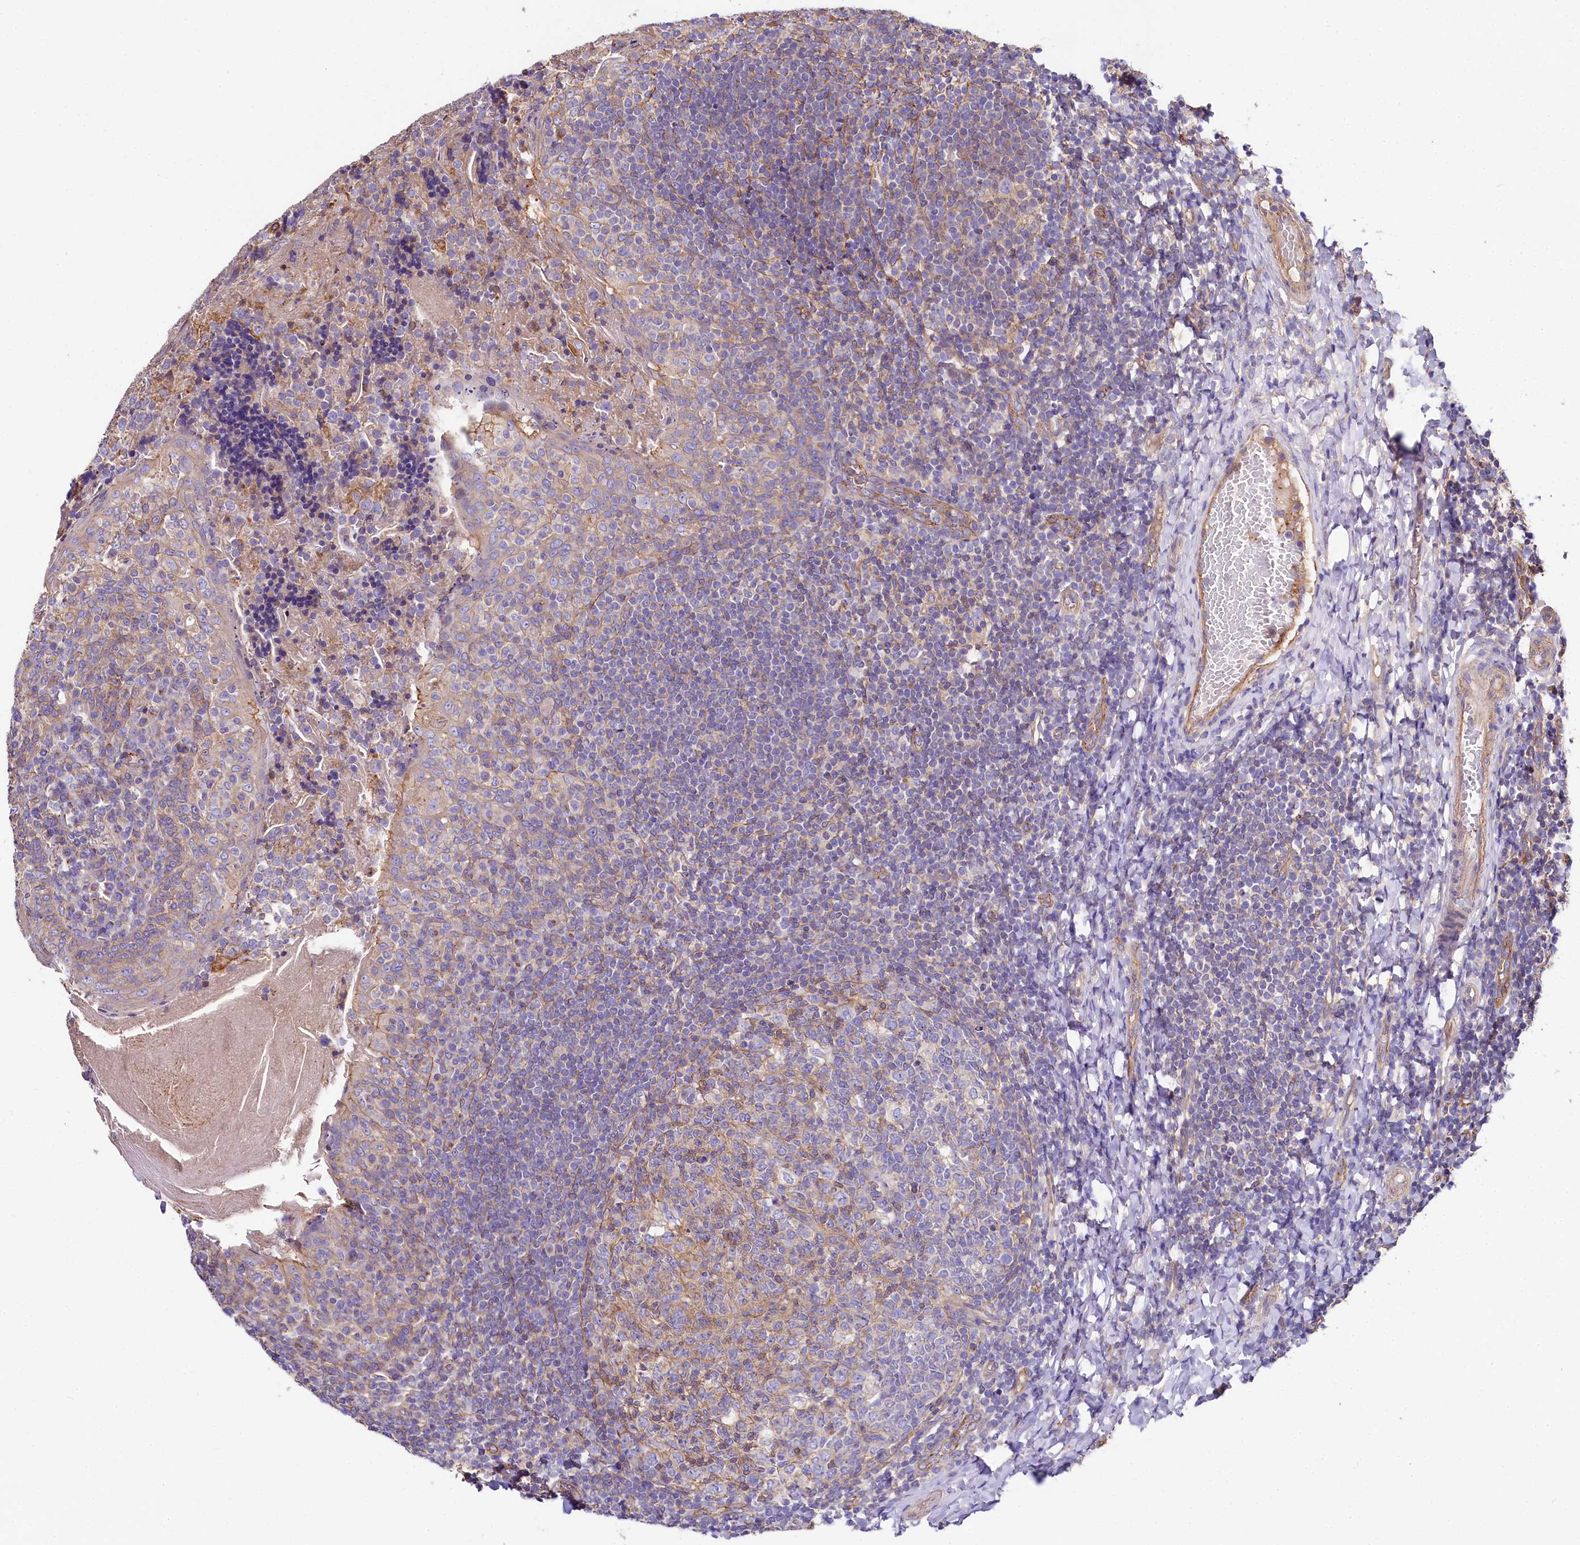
{"staining": {"intensity": "weak", "quantity": "<25%", "location": "cytoplasmic/membranous"}, "tissue": "tonsil", "cell_type": "Germinal center cells", "image_type": "normal", "snomed": [{"axis": "morphology", "description": "Normal tissue, NOS"}, {"axis": "topography", "description": "Tonsil"}], "caption": "Immunohistochemistry (IHC) photomicrograph of normal human tonsil stained for a protein (brown), which reveals no positivity in germinal center cells.", "gene": "FCHSD2", "patient": {"sex": "female", "age": 19}}